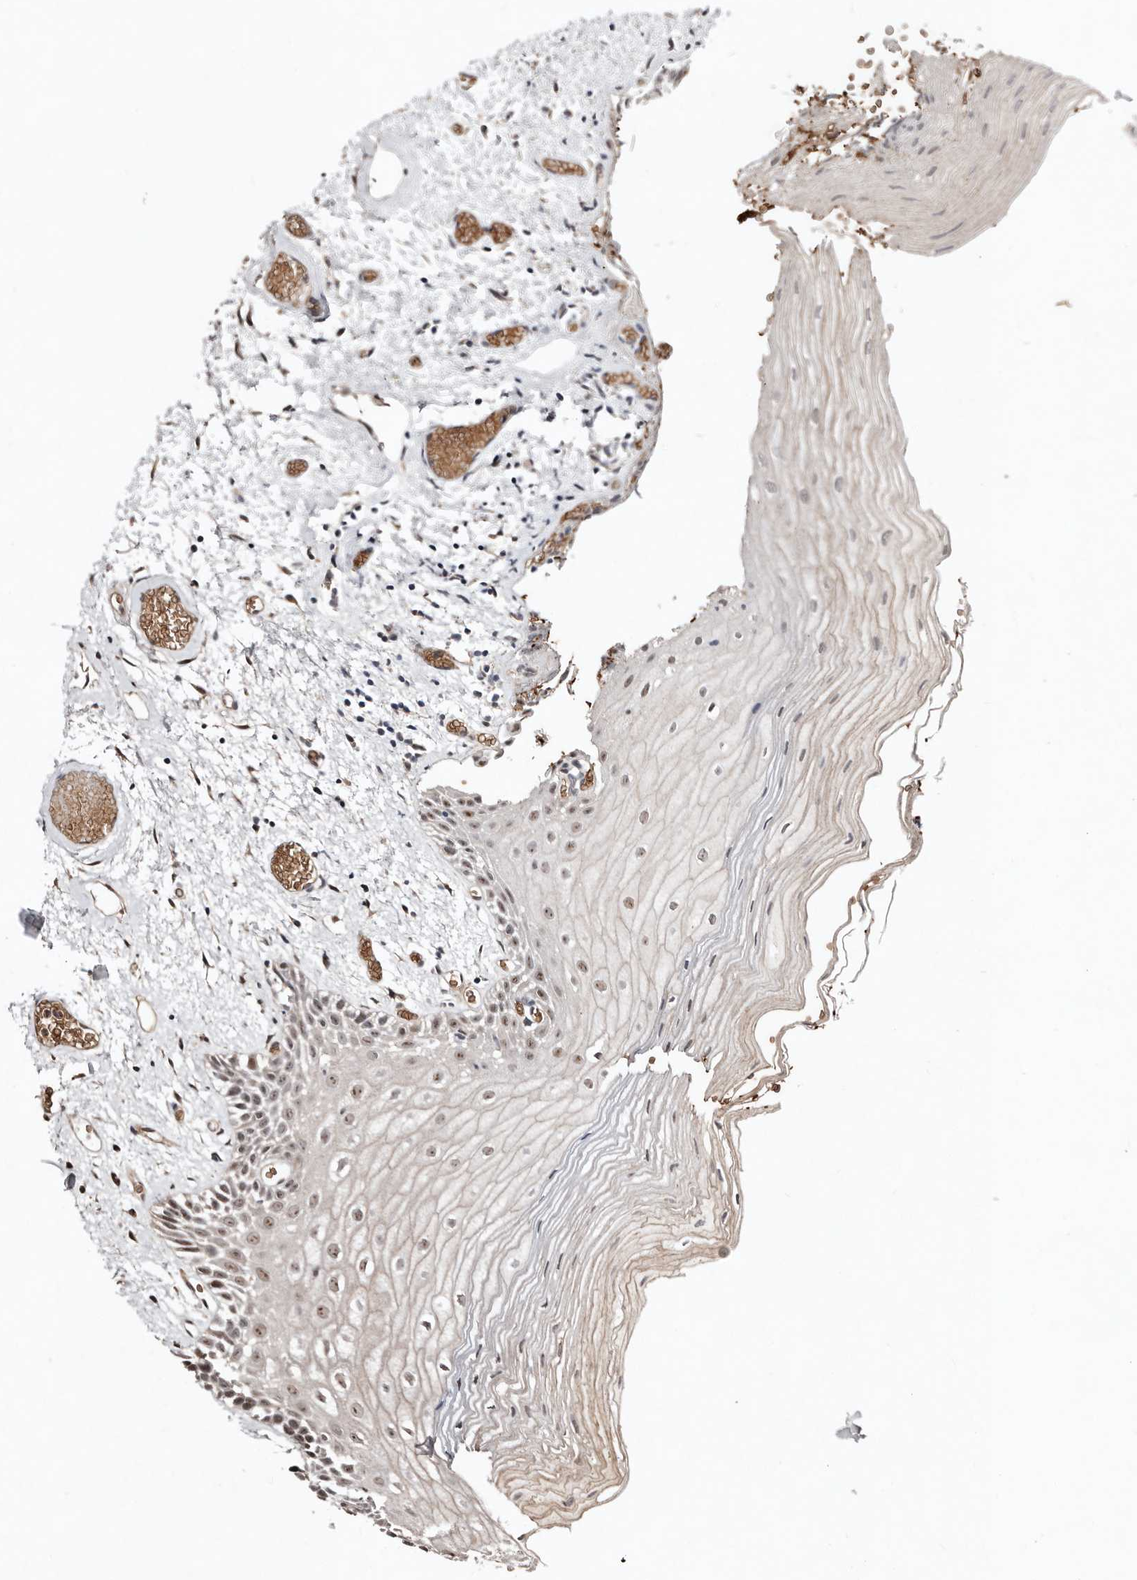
{"staining": {"intensity": "moderate", "quantity": "<25%", "location": "nuclear"}, "tissue": "oral mucosa", "cell_type": "Squamous epithelial cells", "image_type": "normal", "snomed": [{"axis": "morphology", "description": "Normal tissue, NOS"}, {"axis": "topography", "description": "Oral tissue"}], "caption": "Moderate nuclear staining is appreciated in about <25% of squamous epithelial cells in benign oral mucosa. (brown staining indicates protein expression, while blue staining denotes nuclei).", "gene": "DIP2C", "patient": {"sex": "male", "age": 52}}